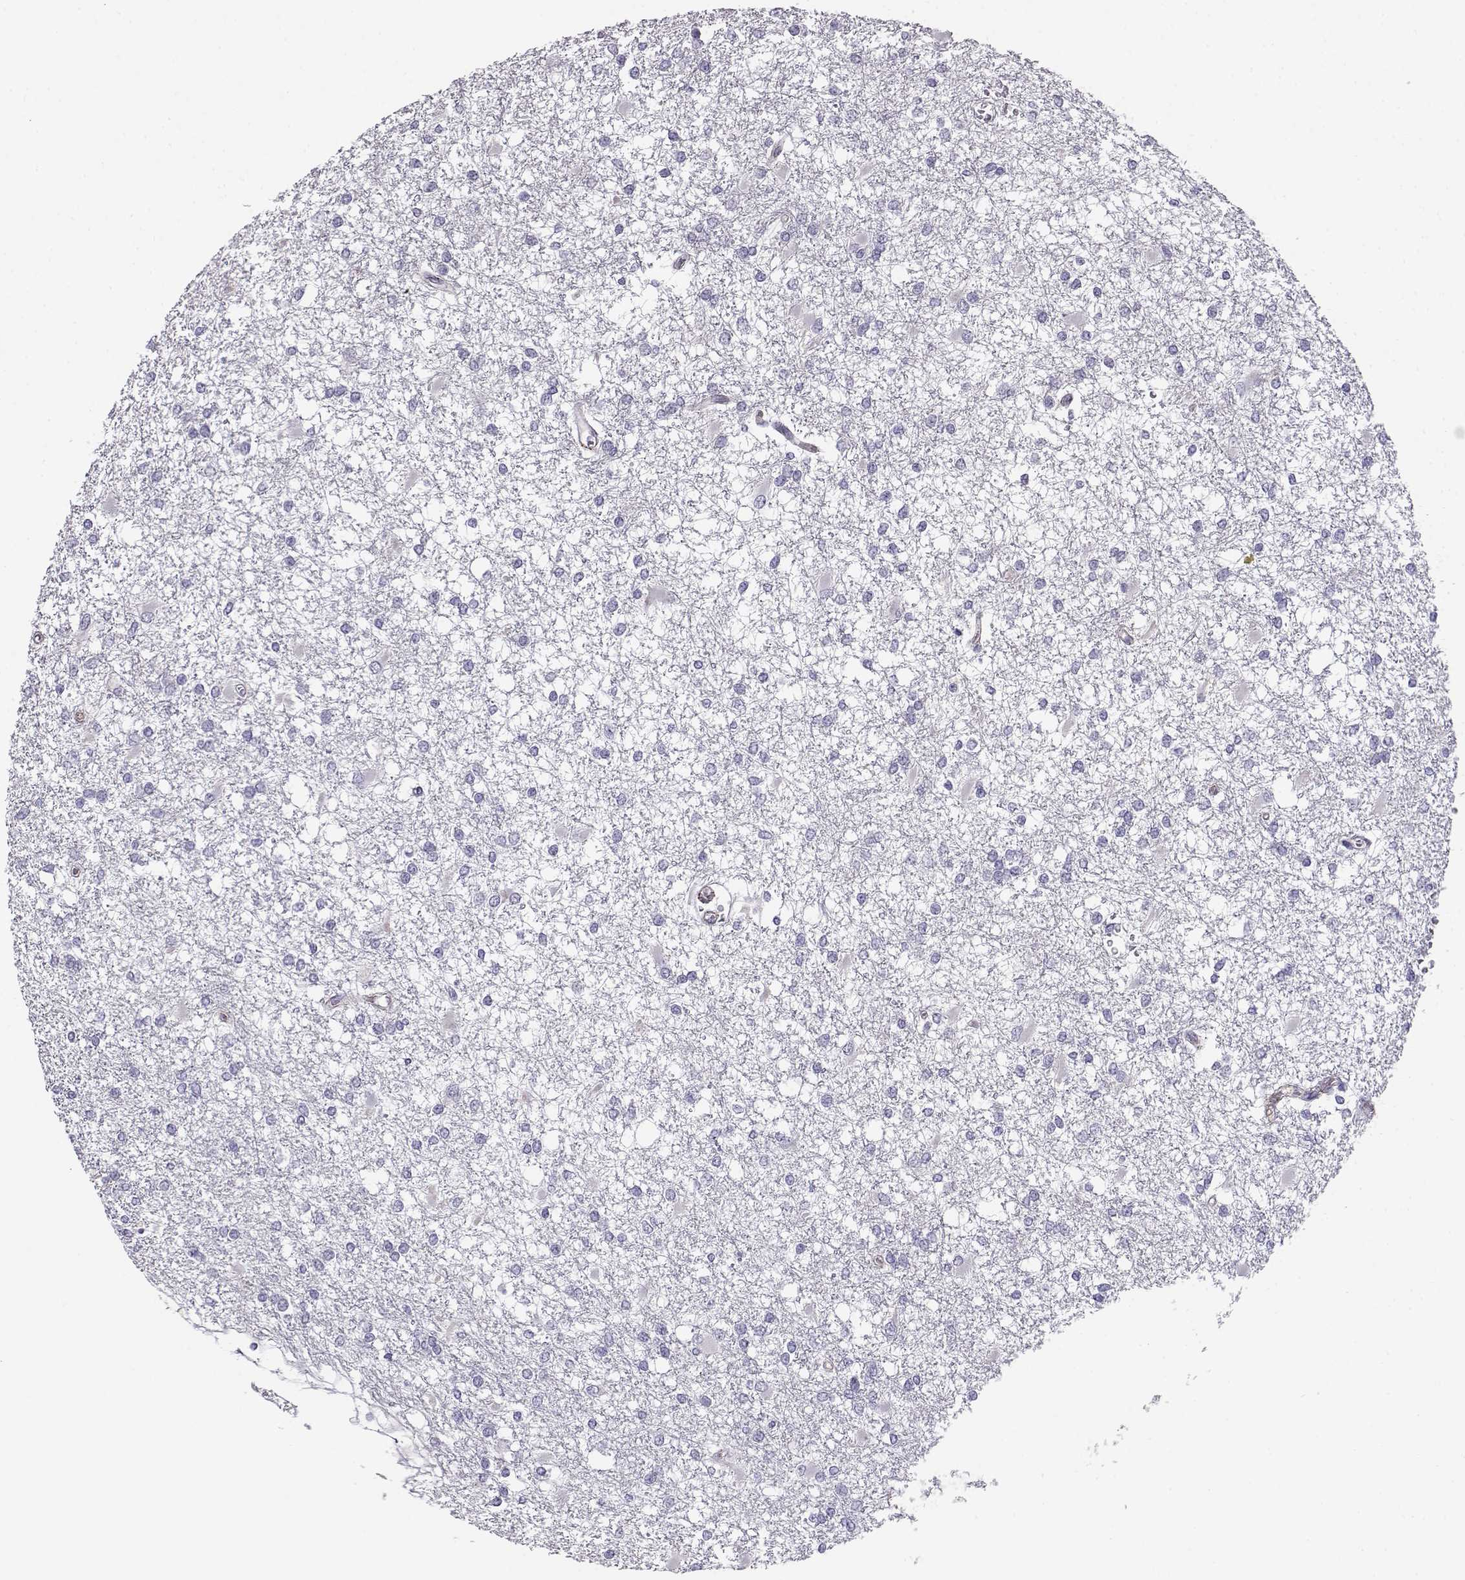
{"staining": {"intensity": "negative", "quantity": "none", "location": "none"}, "tissue": "glioma", "cell_type": "Tumor cells", "image_type": "cancer", "snomed": [{"axis": "morphology", "description": "Glioma, malignant, High grade"}, {"axis": "topography", "description": "Cerebral cortex"}], "caption": "Histopathology image shows no protein staining in tumor cells of glioma tissue.", "gene": "ENDOU", "patient": {"sex": "male", "age": 79}}